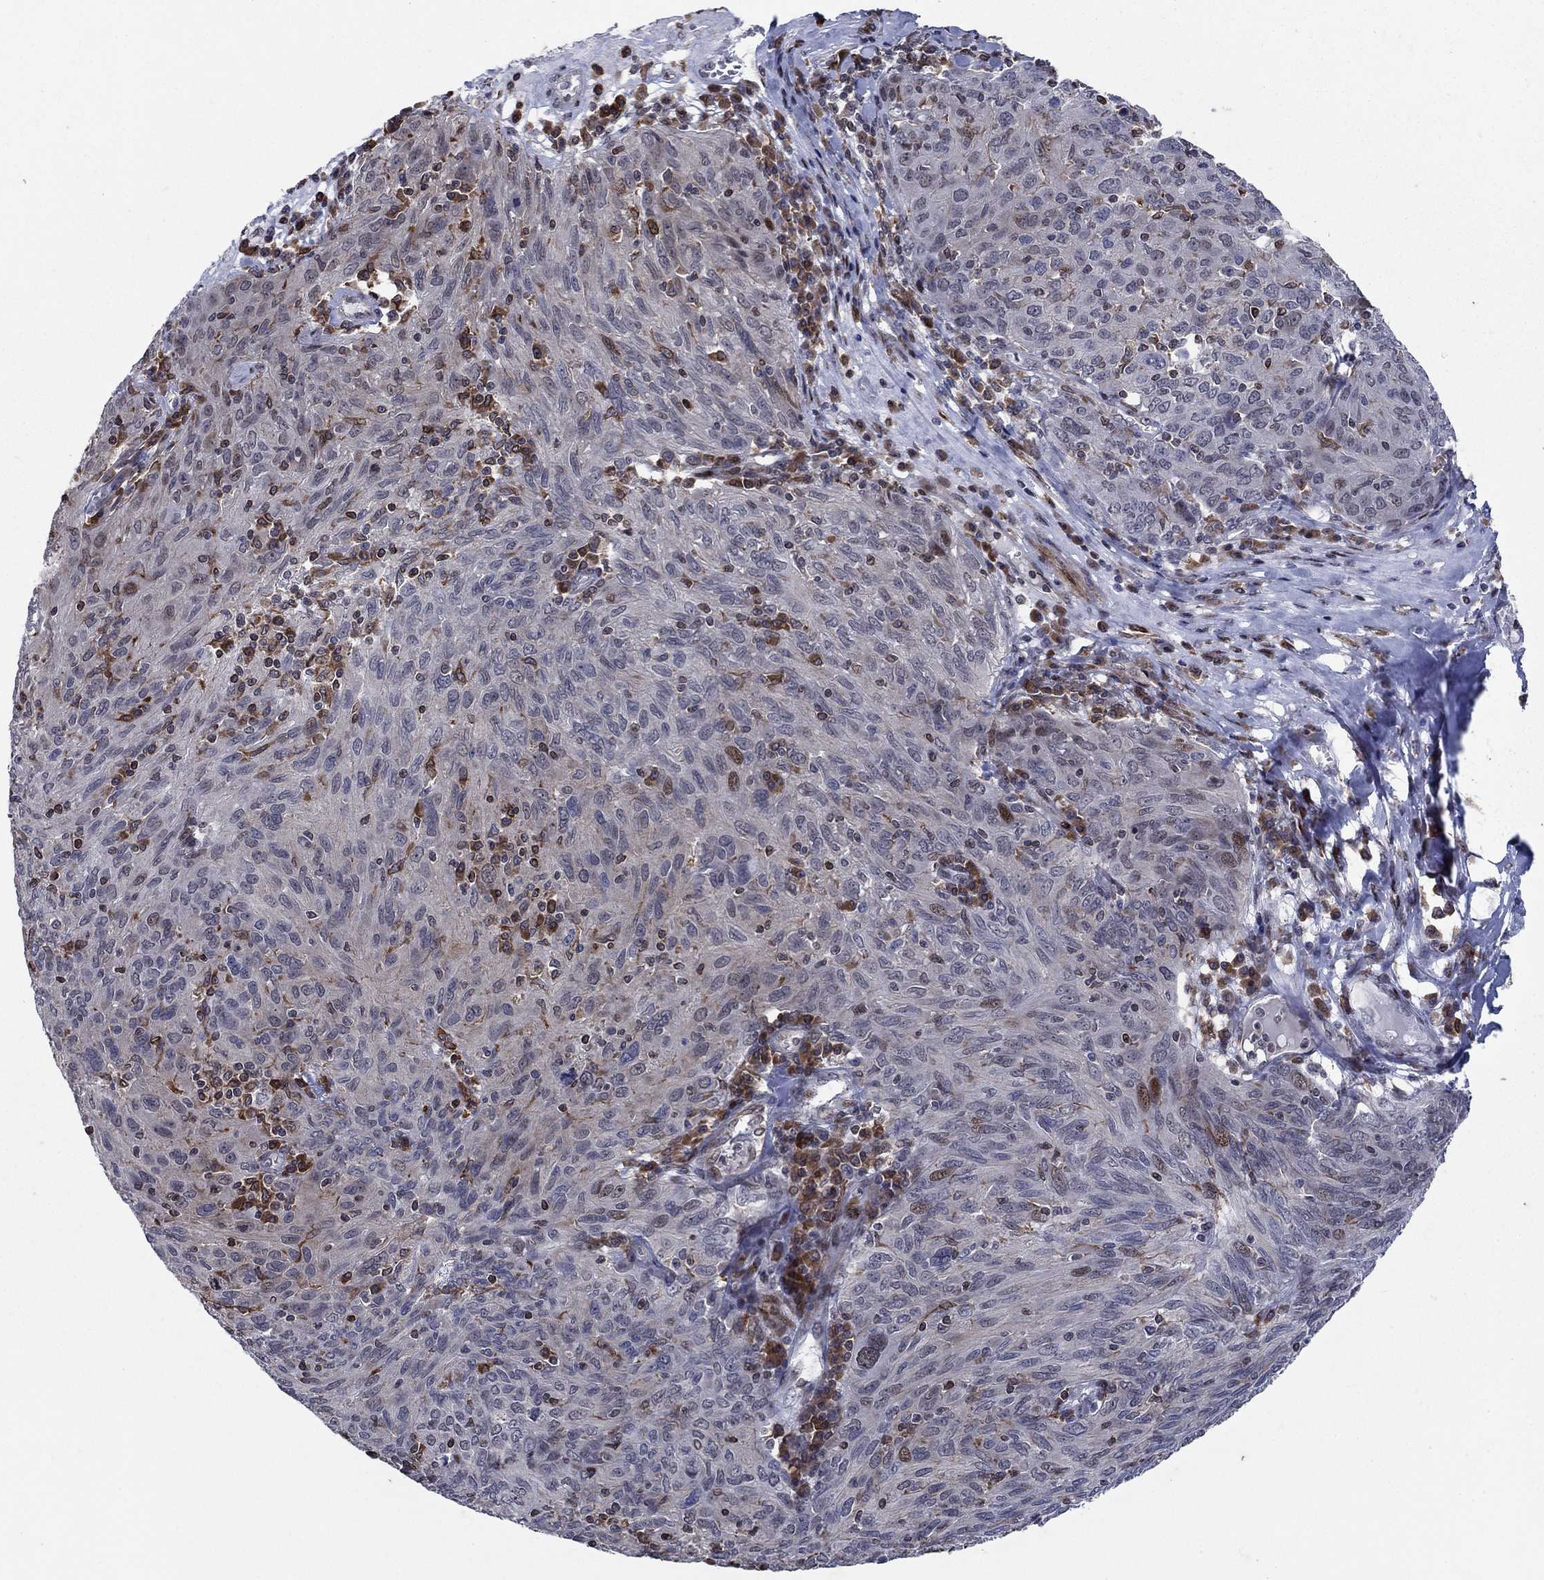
{"staining": {"intensity": "moderate", "quantity": "<25%", "location": "cytoplasmic/membranous"}, "tissue": "ovarian cancer", "cell_type": "Tumor cells", "image_type": "cancer", "snomed": [{"axis": "morphology", "description": "Carcinoma, endometroid"}, {"axis": "topography", "description": "Ovary"}], "caption": "Ovarian endometroid carcinoma stained with a brown dye shows moderate cytoplasmic/membranous positive staining in about <25% of tumor cells.", "gene": "DHRS7", "patient": {"sex": "female", "age": 50}}